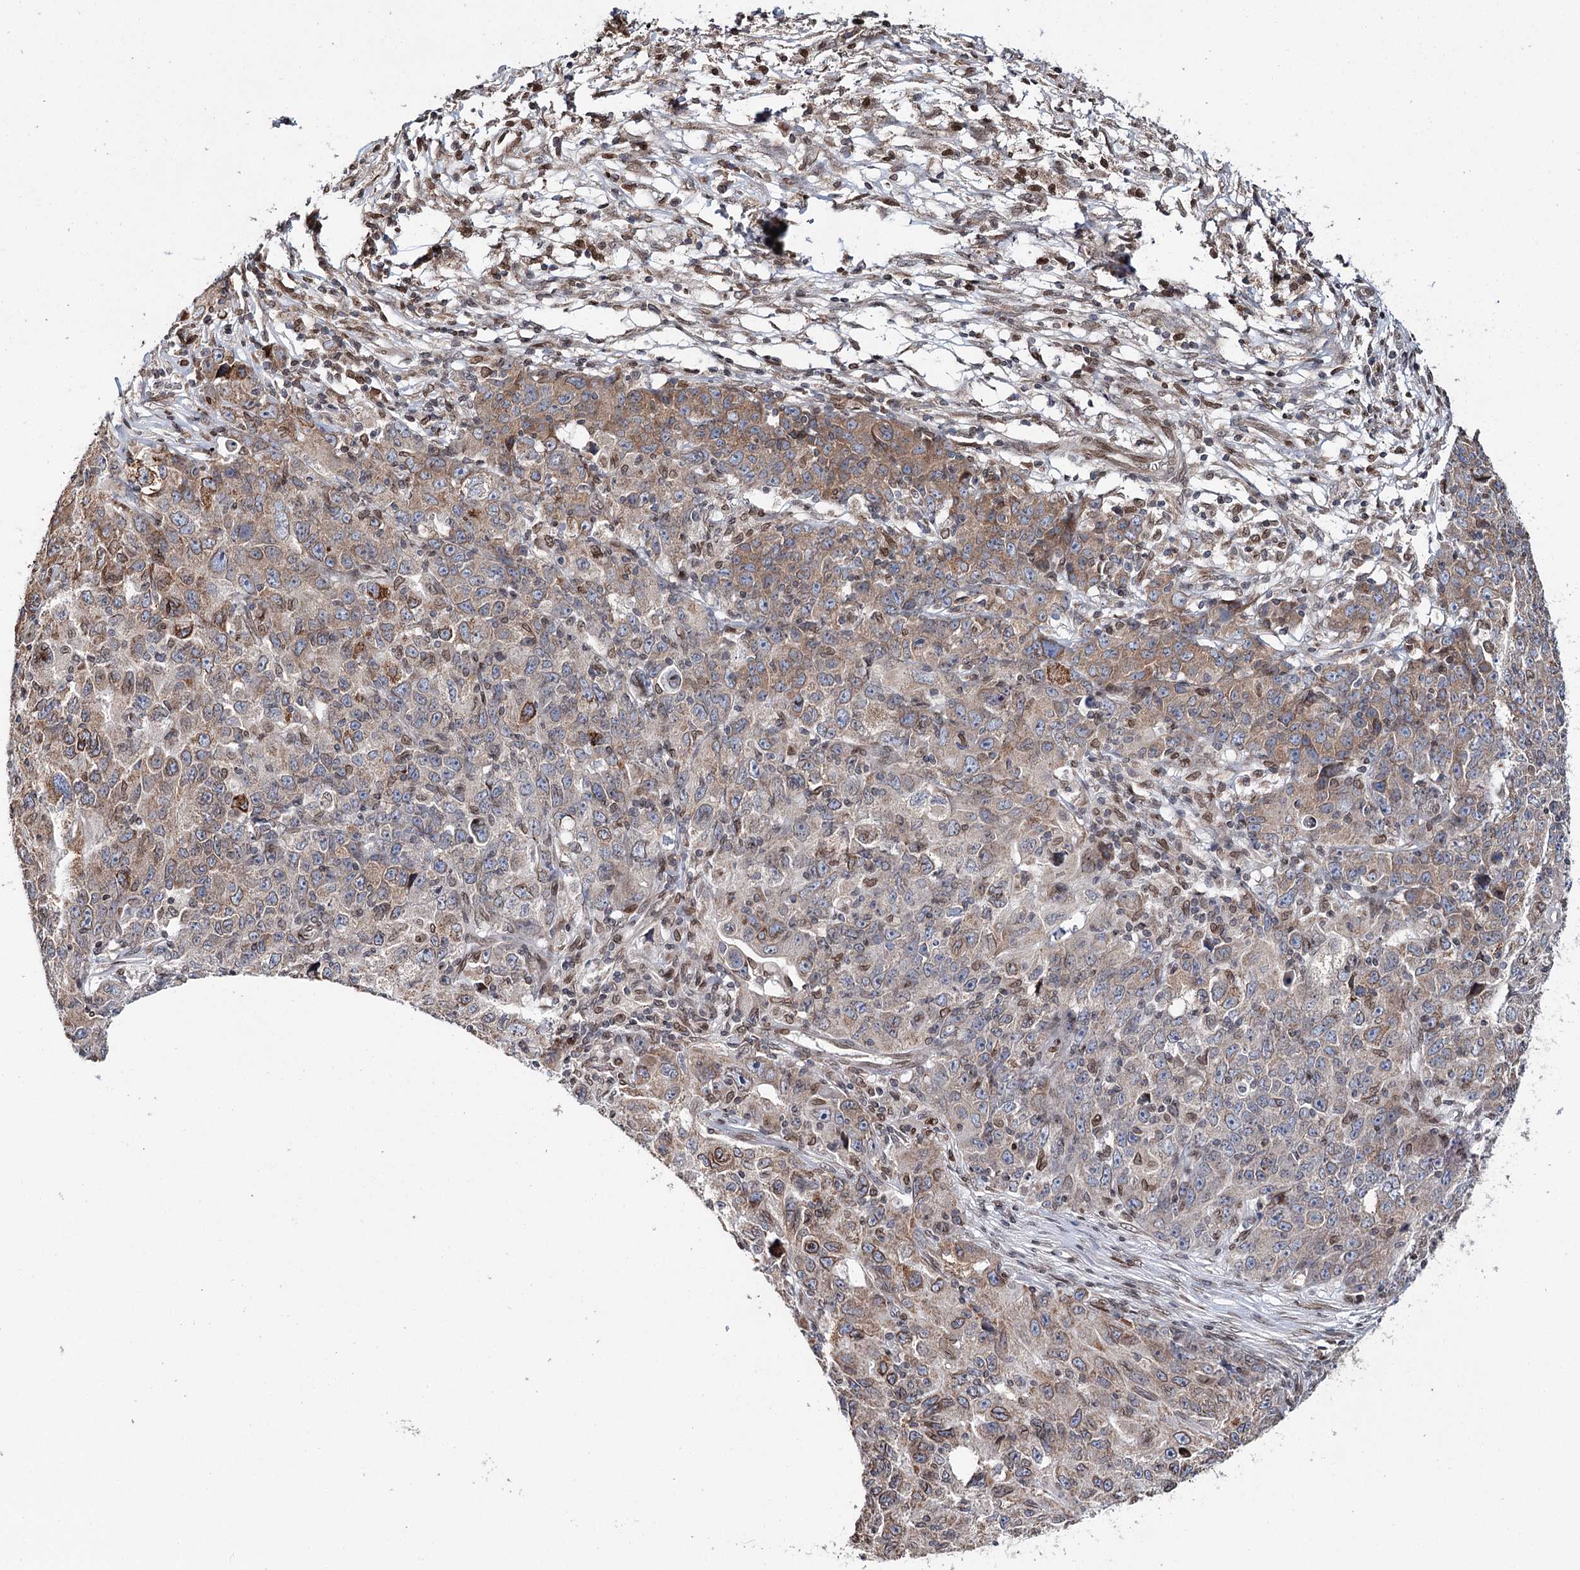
{"staining": {"intensity": "moderate", "quantity": "25%-75%", "location": "cytoplasmic/membranous,nuclear"}, "tissue": "ovarian cancer", "cell_type": "Tumor cells", "image_type": "cancer", "snomed": [{"axis": "morphology", "description": "Carcinoma, endometroid"}, {"axis": "topography", "description": "Ovary"}], "caption": "Endometroid carcinoma (ovarian) stained with DAB immunohistochemistry (IHC) reveals medium levels of moderate cytoplasmic/membranous and nuclear positivity in approximately 25%-75% of tumor cells.", "gene": "CFAP46", "patient": {"sex": "female", "age": 42}}